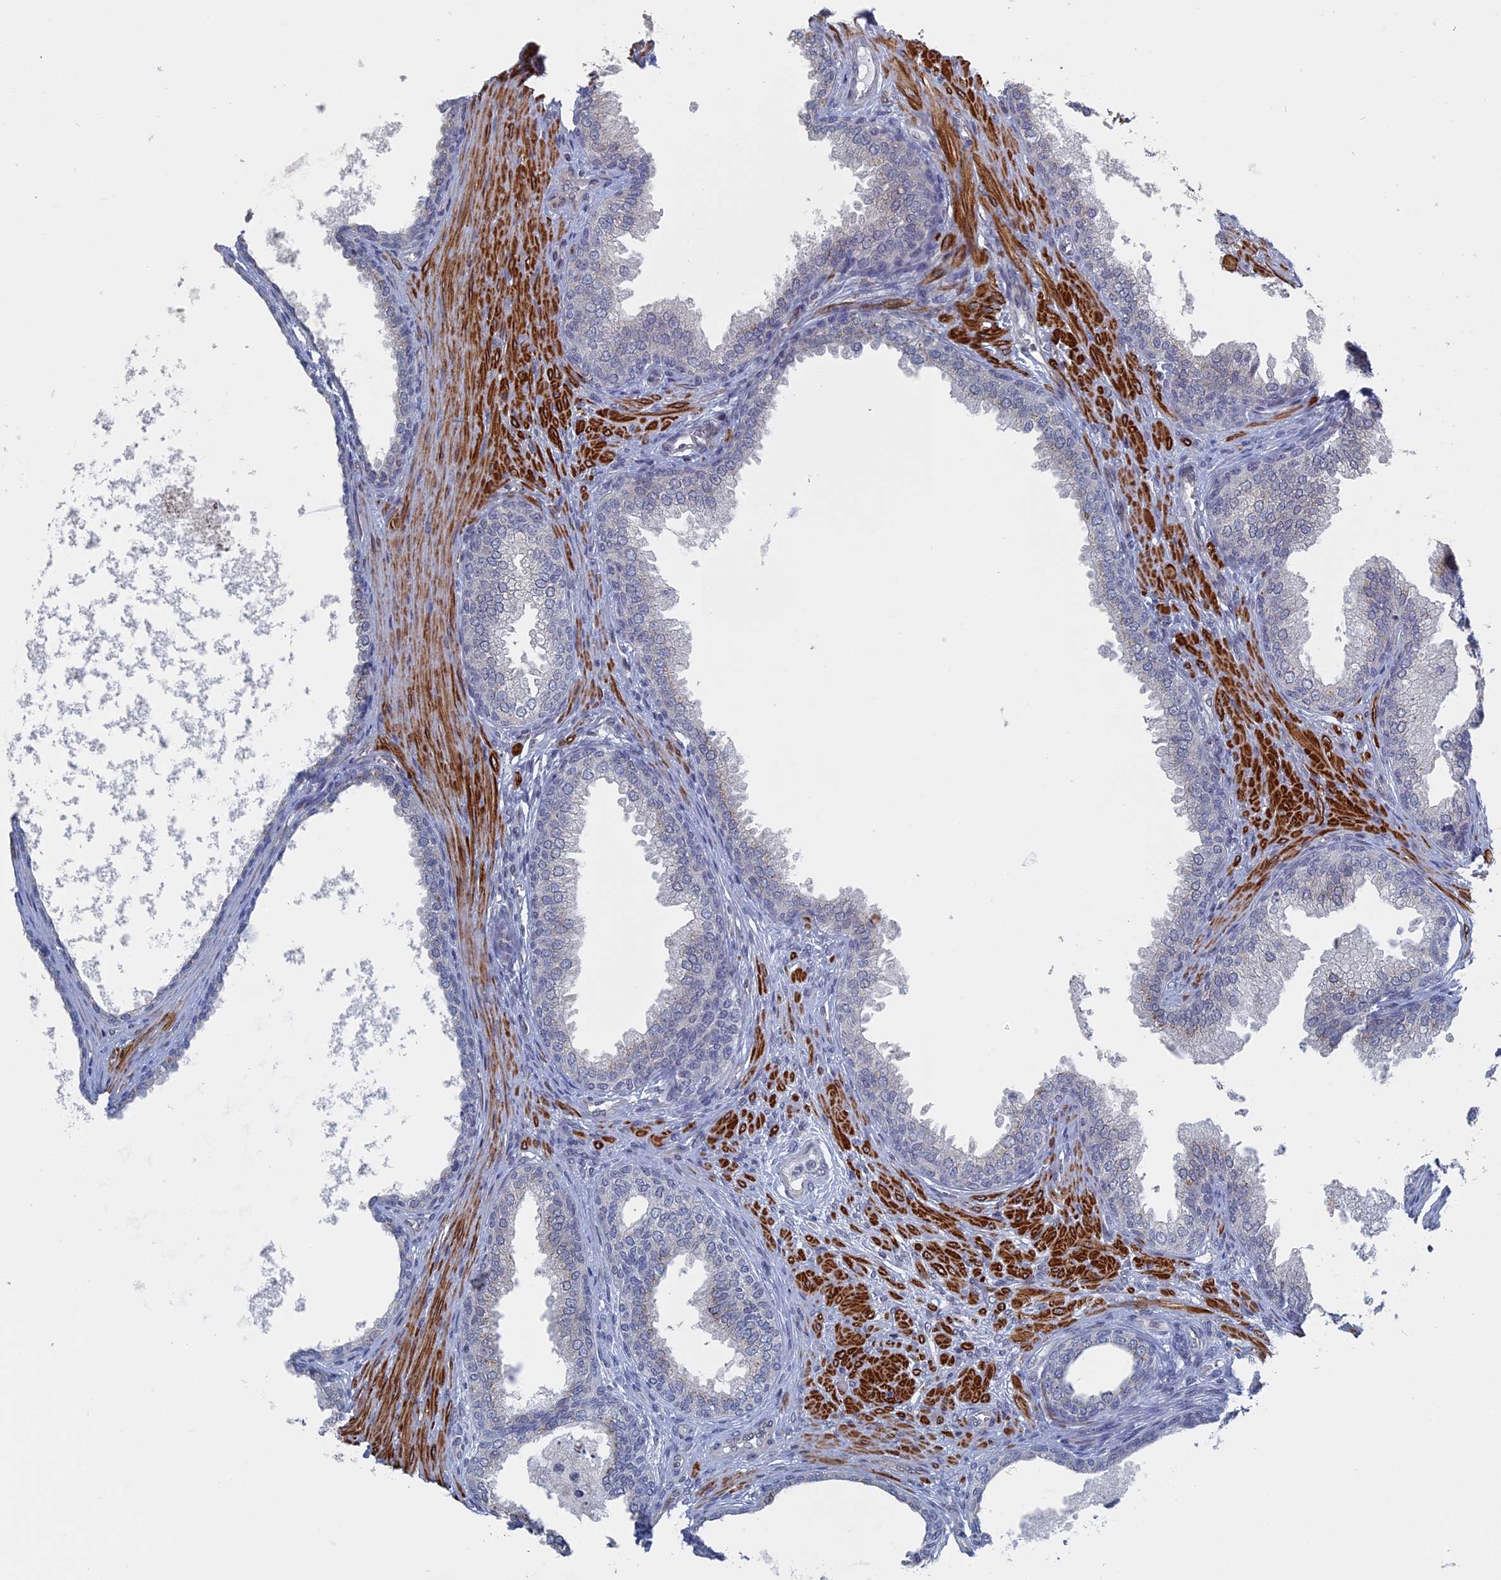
{"staining": {"intensity": "negative", "quantity": "none", "location": "none"}, "tissue": "prostate", "cell_type": "Glandular cells", "image_type": "normal", "snomed": [{"axis": "morphology", "description": "Normal tissue, NOS"}, {"axis": "topography", "description": "Prostate"}], "caption": "An IHC photomicrograph of normal prostate is shown. There is no staining in glandular cells of prostate. (Immunohistochemistry, brightfield microscopy, high magnification).", "gene": "MTRF1", "patient": {"sex": "male", "age": 76}}